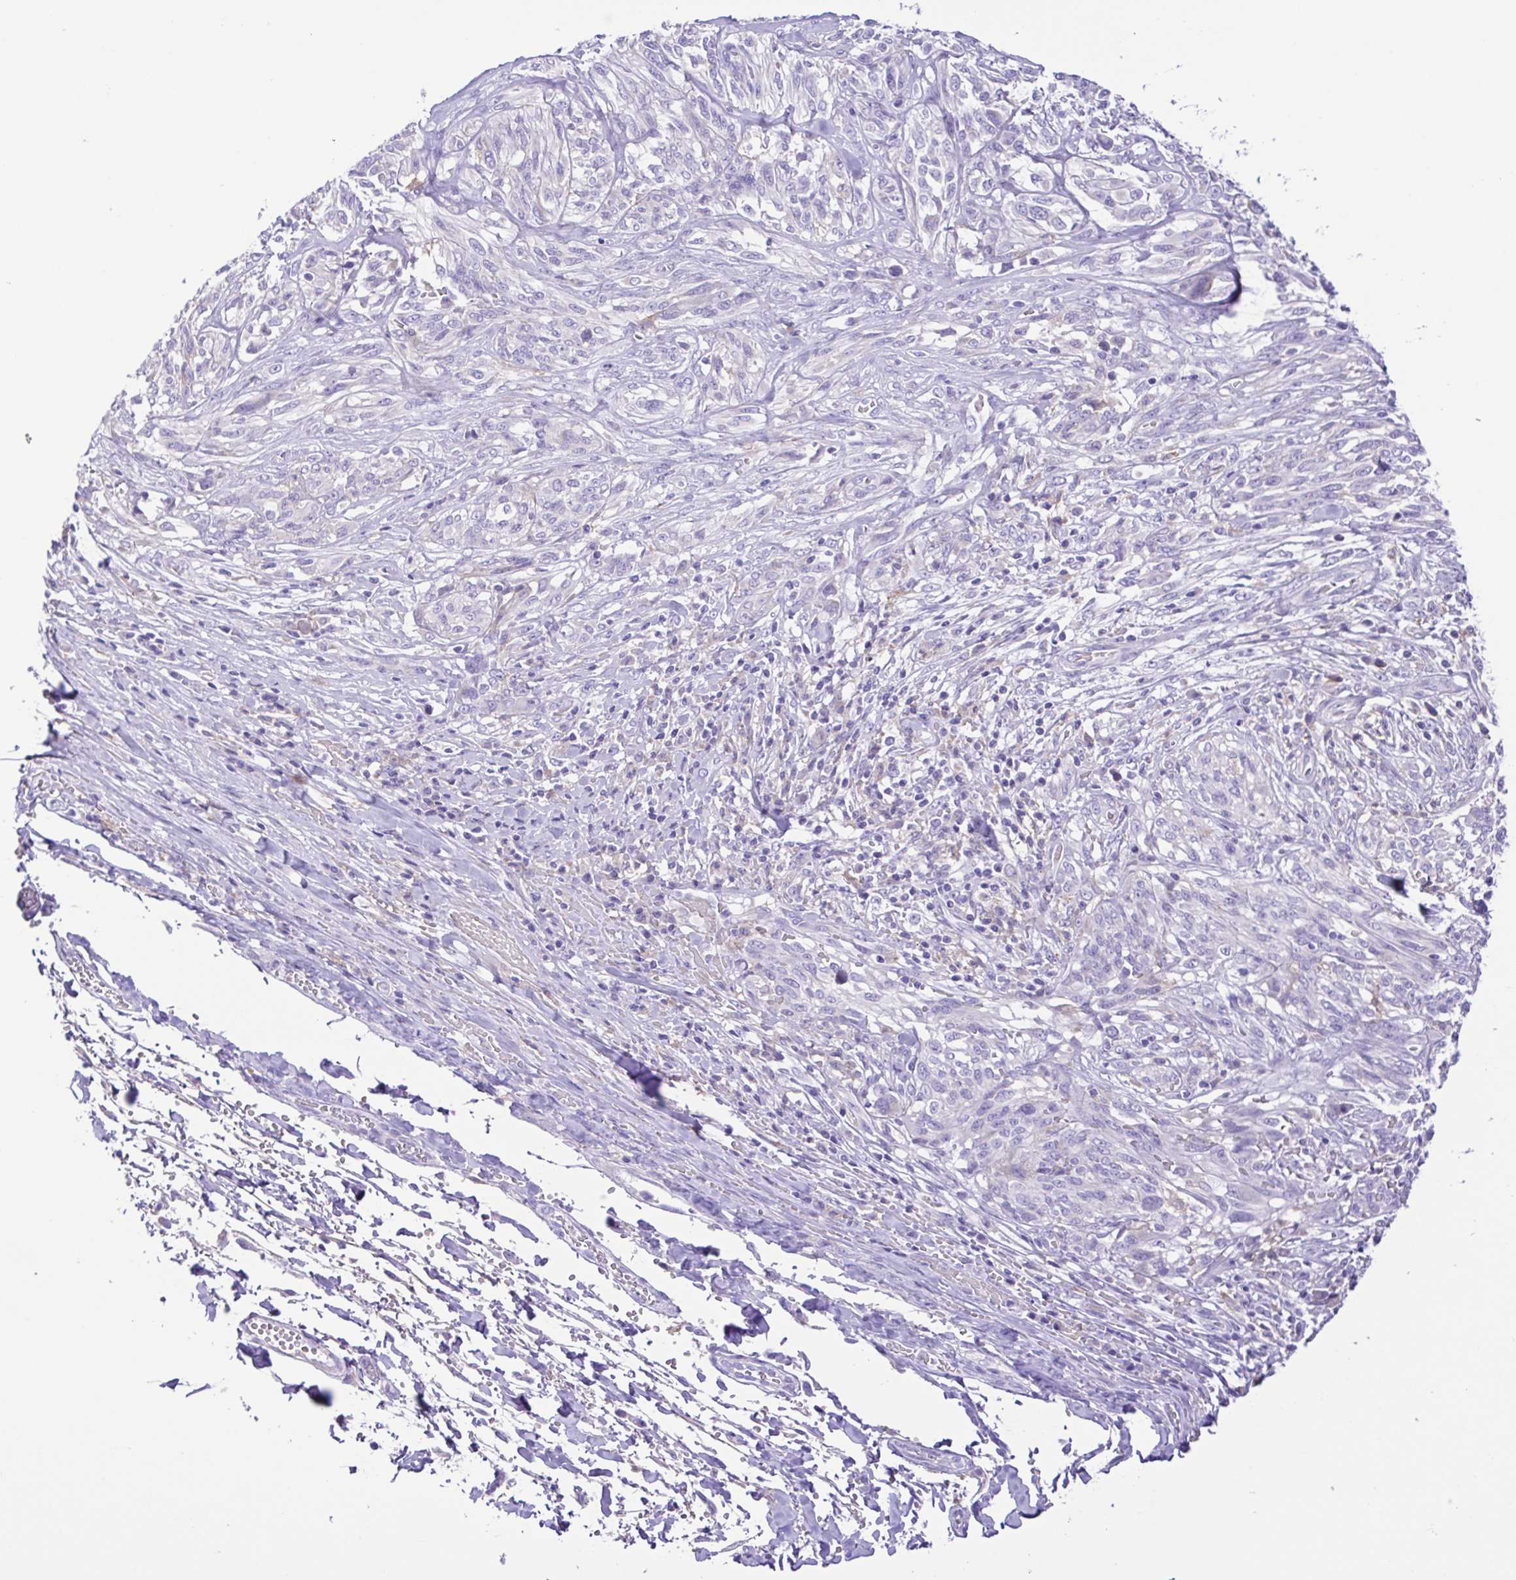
{"staining": {"intensity": "negative", "quantity": "none", "location": "none"}, "tissue": "melanoma", "cell_type": "Tumor cells", "image_type": "cancer", "snomed": [{"axis": "morphology", "description": "Malignant melanoma, NOS"}, {"axis": "topography", "description": "Skin"}], "caption": "This is an immunohistochemistry (IHC) histopathology image of melanoma. There is no staining in tumor cells.", "gene": "CD72", "patient": {"sex": "female", "age": 91}}